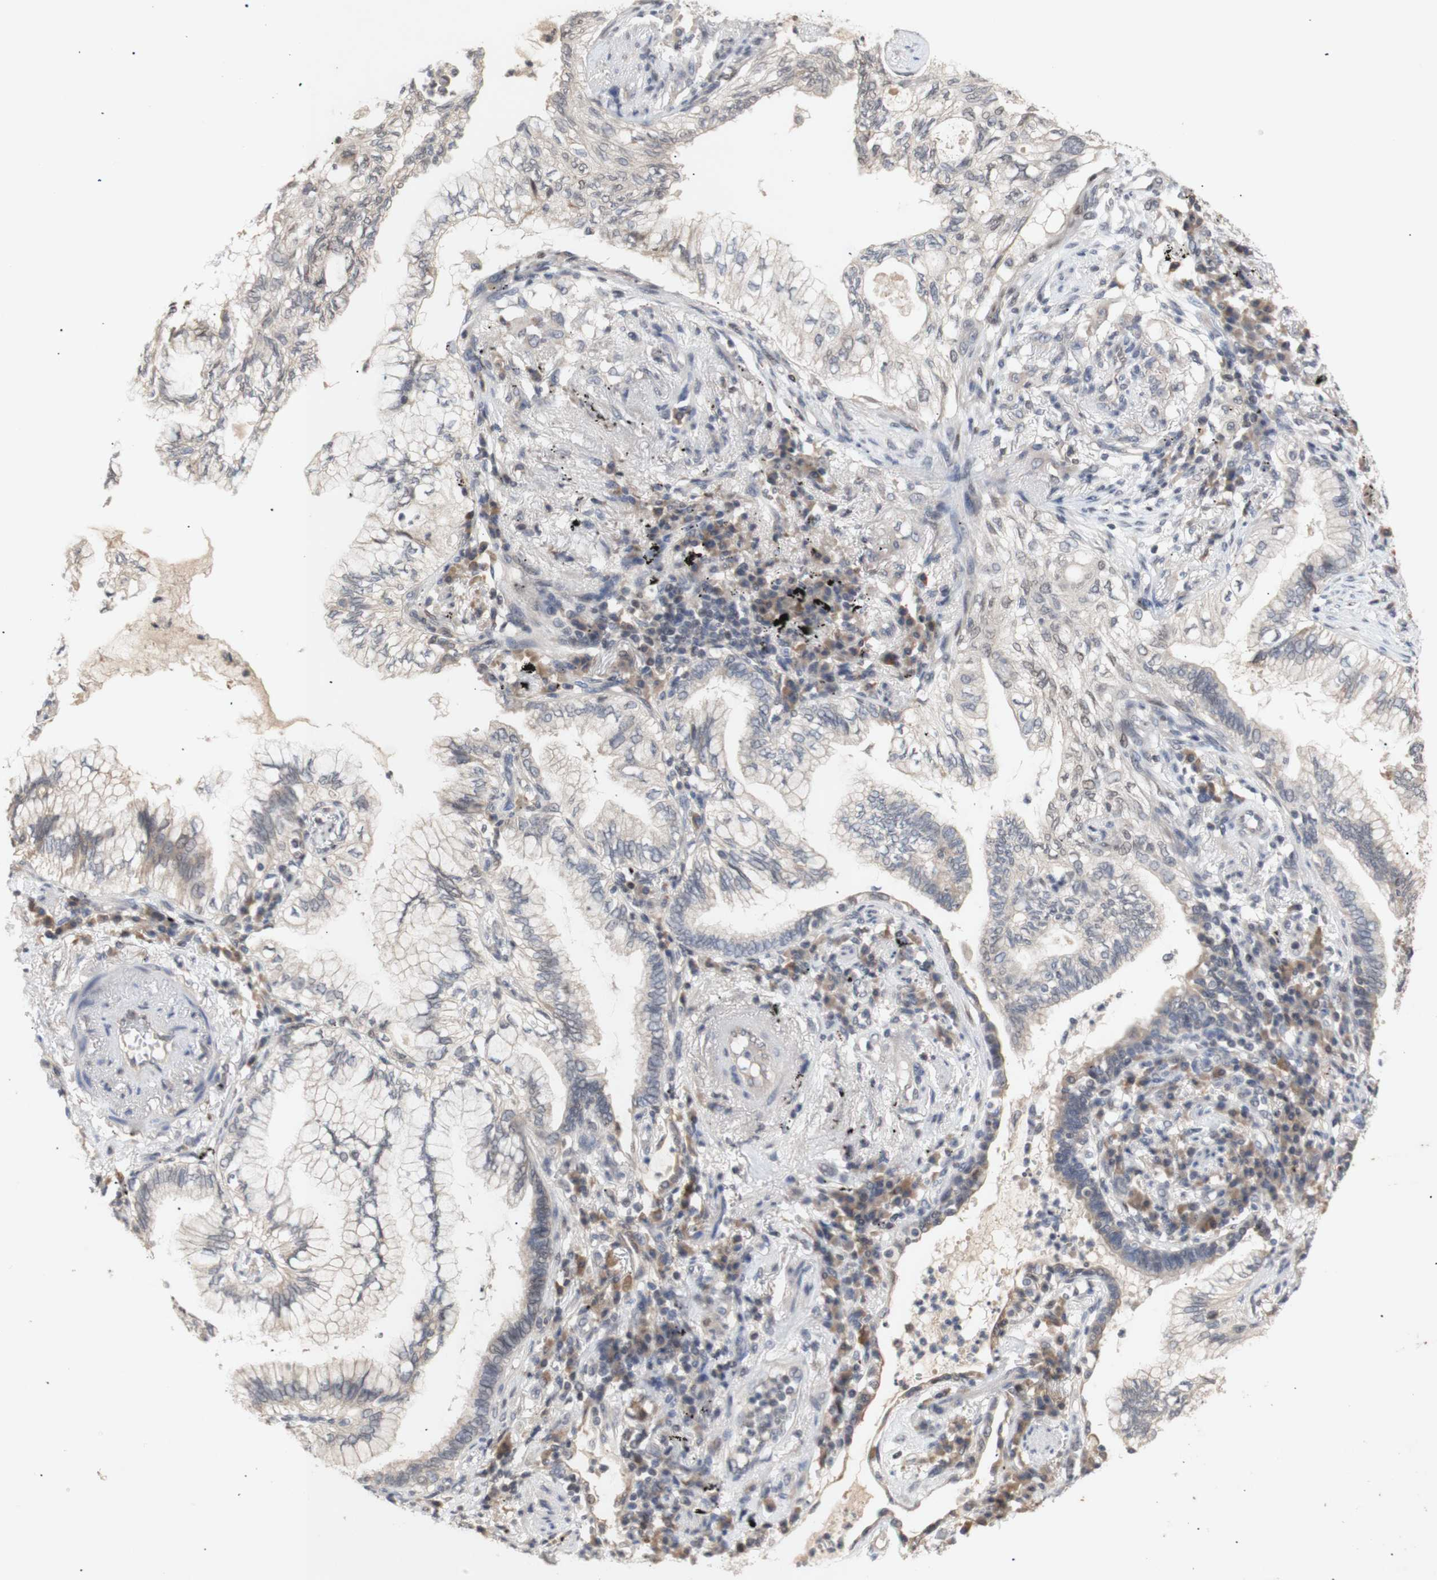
{"staining": {"intensity": "negative", "quantity": "none", "location": "none"}, "tissue": "lung cancer", "cell_type": "Tumor cells", "image_type": "cancer", "snomed": [{"axis": "morphology", "description": "Normal tissue, NOS"}, {"axis": "morphology", "description": "Adenocarcinoma, NOS"}, {"axis": "topography", "description": "Bronchus"}, {"axis": "topography", "description": "Lung"}], "caption": "Immunohistochemistry of human lung adenocarcinoma displays no expression in tumor cells.", "gene": "FOSB", "patient": {"sex": "female", "age": 70}}